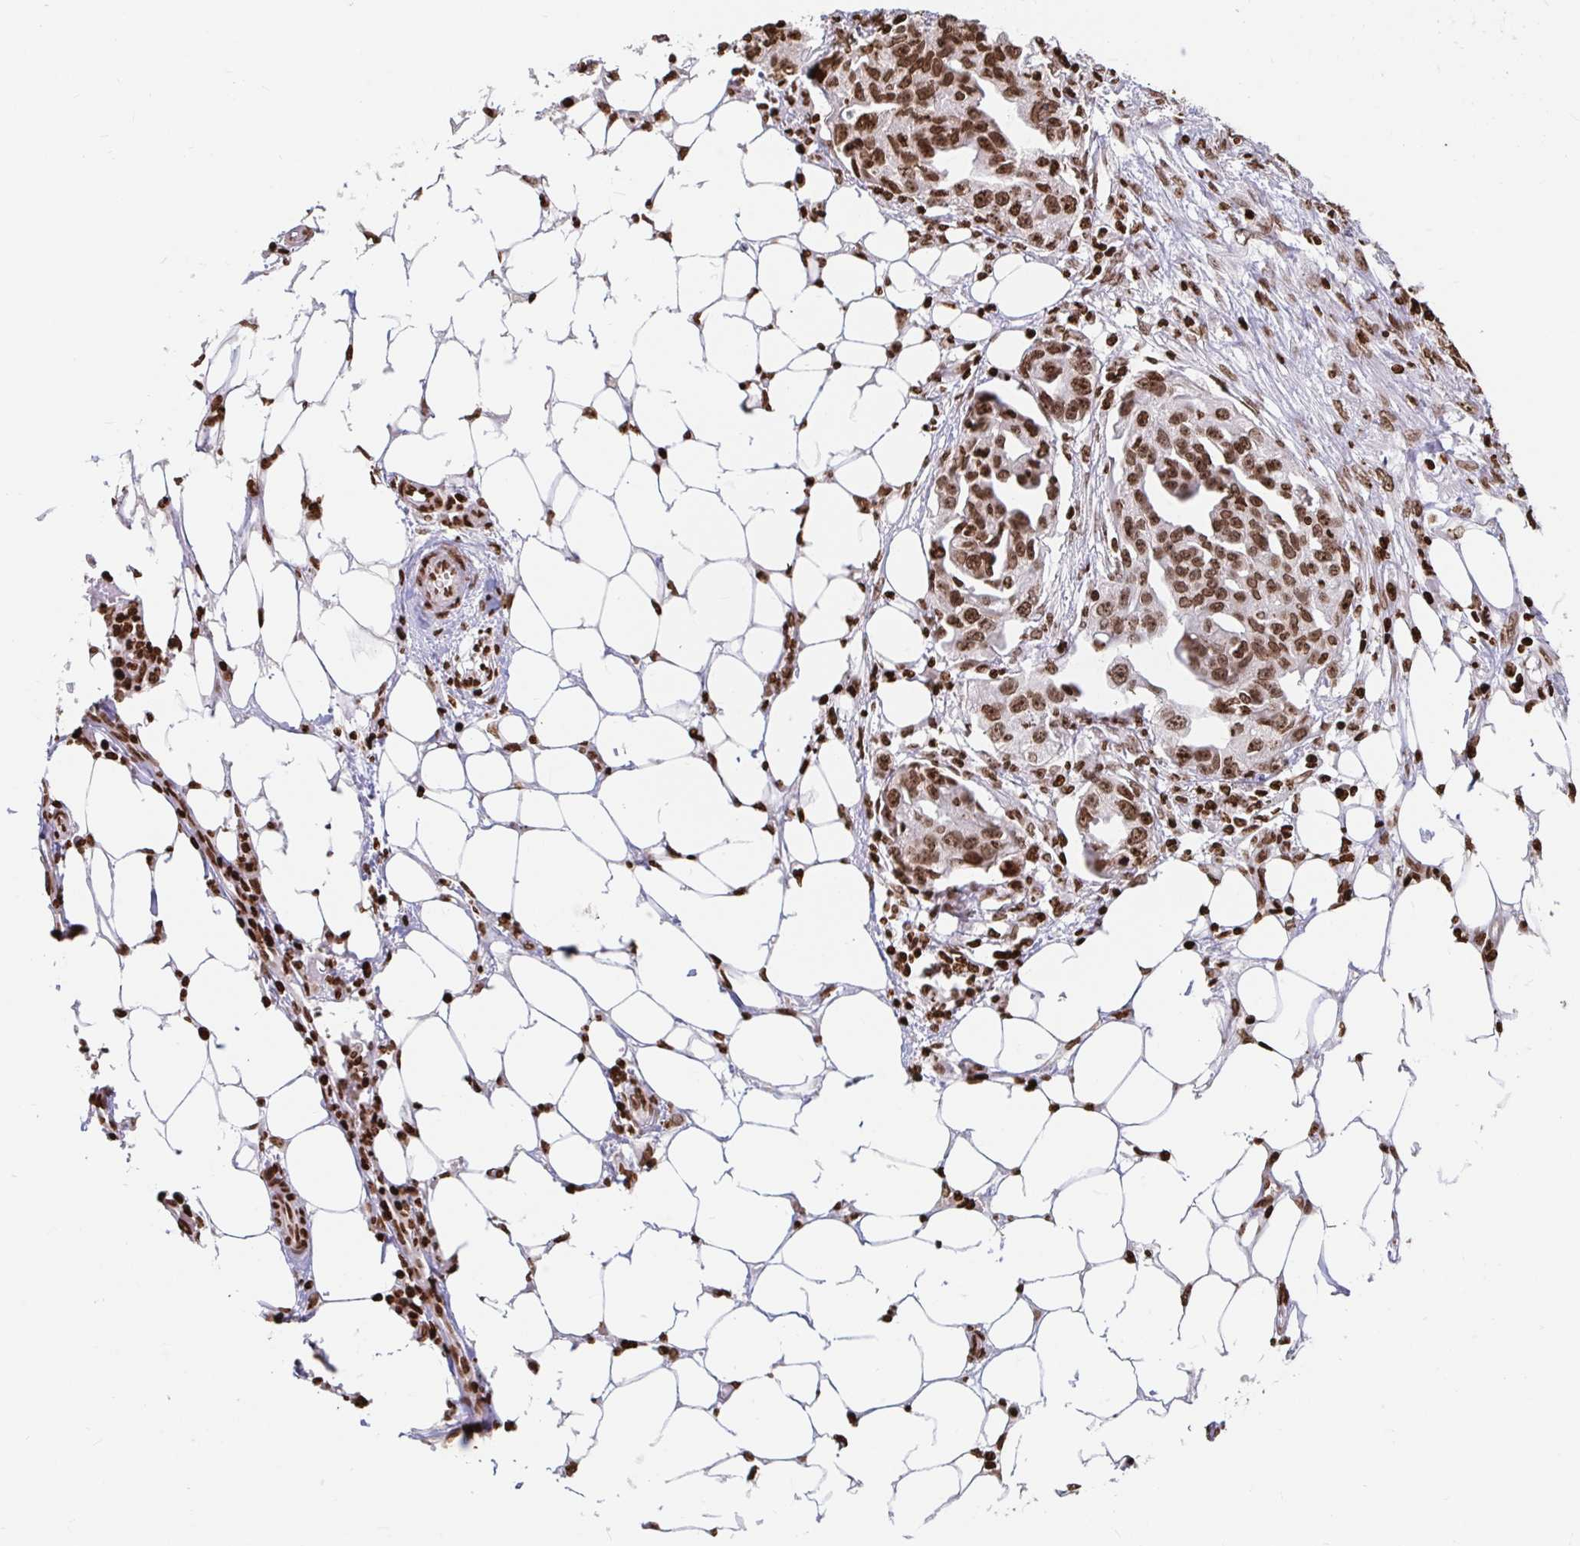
{"staining": {"intensity": "strong", "quantity": ">75%", "location": "nuclear"}, "tissue": "ovarian cancer", "cell_type": "Tumor cells", "image_type": "cancer", "snomed": [{"axis": "morphology", "description": "Carcinoma, endometroid"}, {"axis": "morphology", "description": "Cystadenocarcinoma, serous, NOS"}, {"axis": "topography", "description": "Ovary"}], "caption": "This is a micrograph of IHC staining of ovarian cancer, which shows strong positivity in the nuclear of tumor cells.", "gene": "H2BC5", "patient": {"sex": "female", "age": 45}}